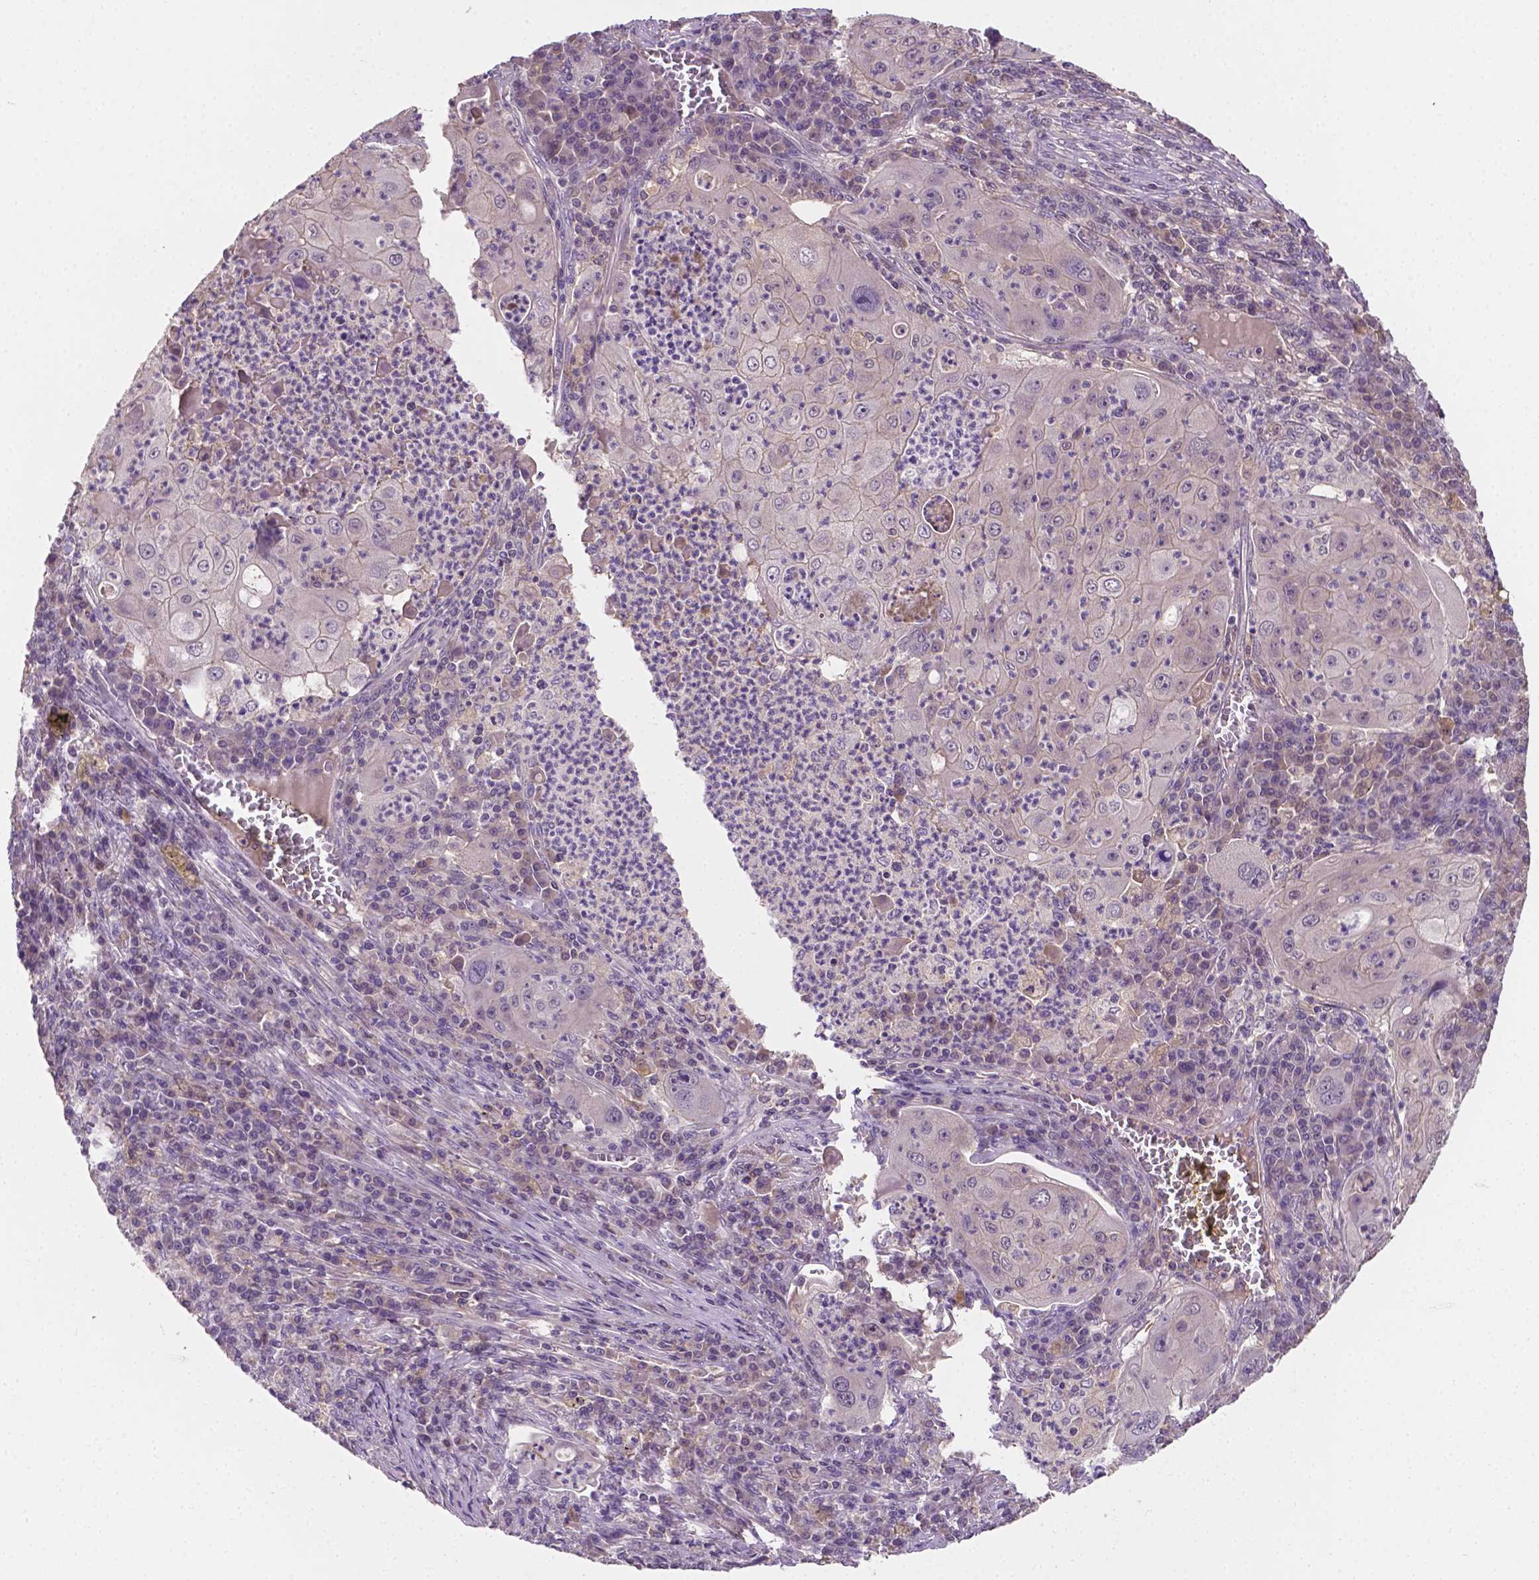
{"staining": {"intensity": "negative", "quantity": "none", "location": "none"}, "tissue": "lung cancer", "cell_type": "Tumor cells", "image_type": "cancer", "snomed": [{"axis": "morphology", "description": "Squamous cell carcinoma, NOS"}, {"axis": "topography", "description": "Lung"}], "caption": "Protein analysis of lung cancer demonstrates no significant expression in tumor cells.", "gene": "MROH6", "patient": {"sex": "female", "age": 59}}